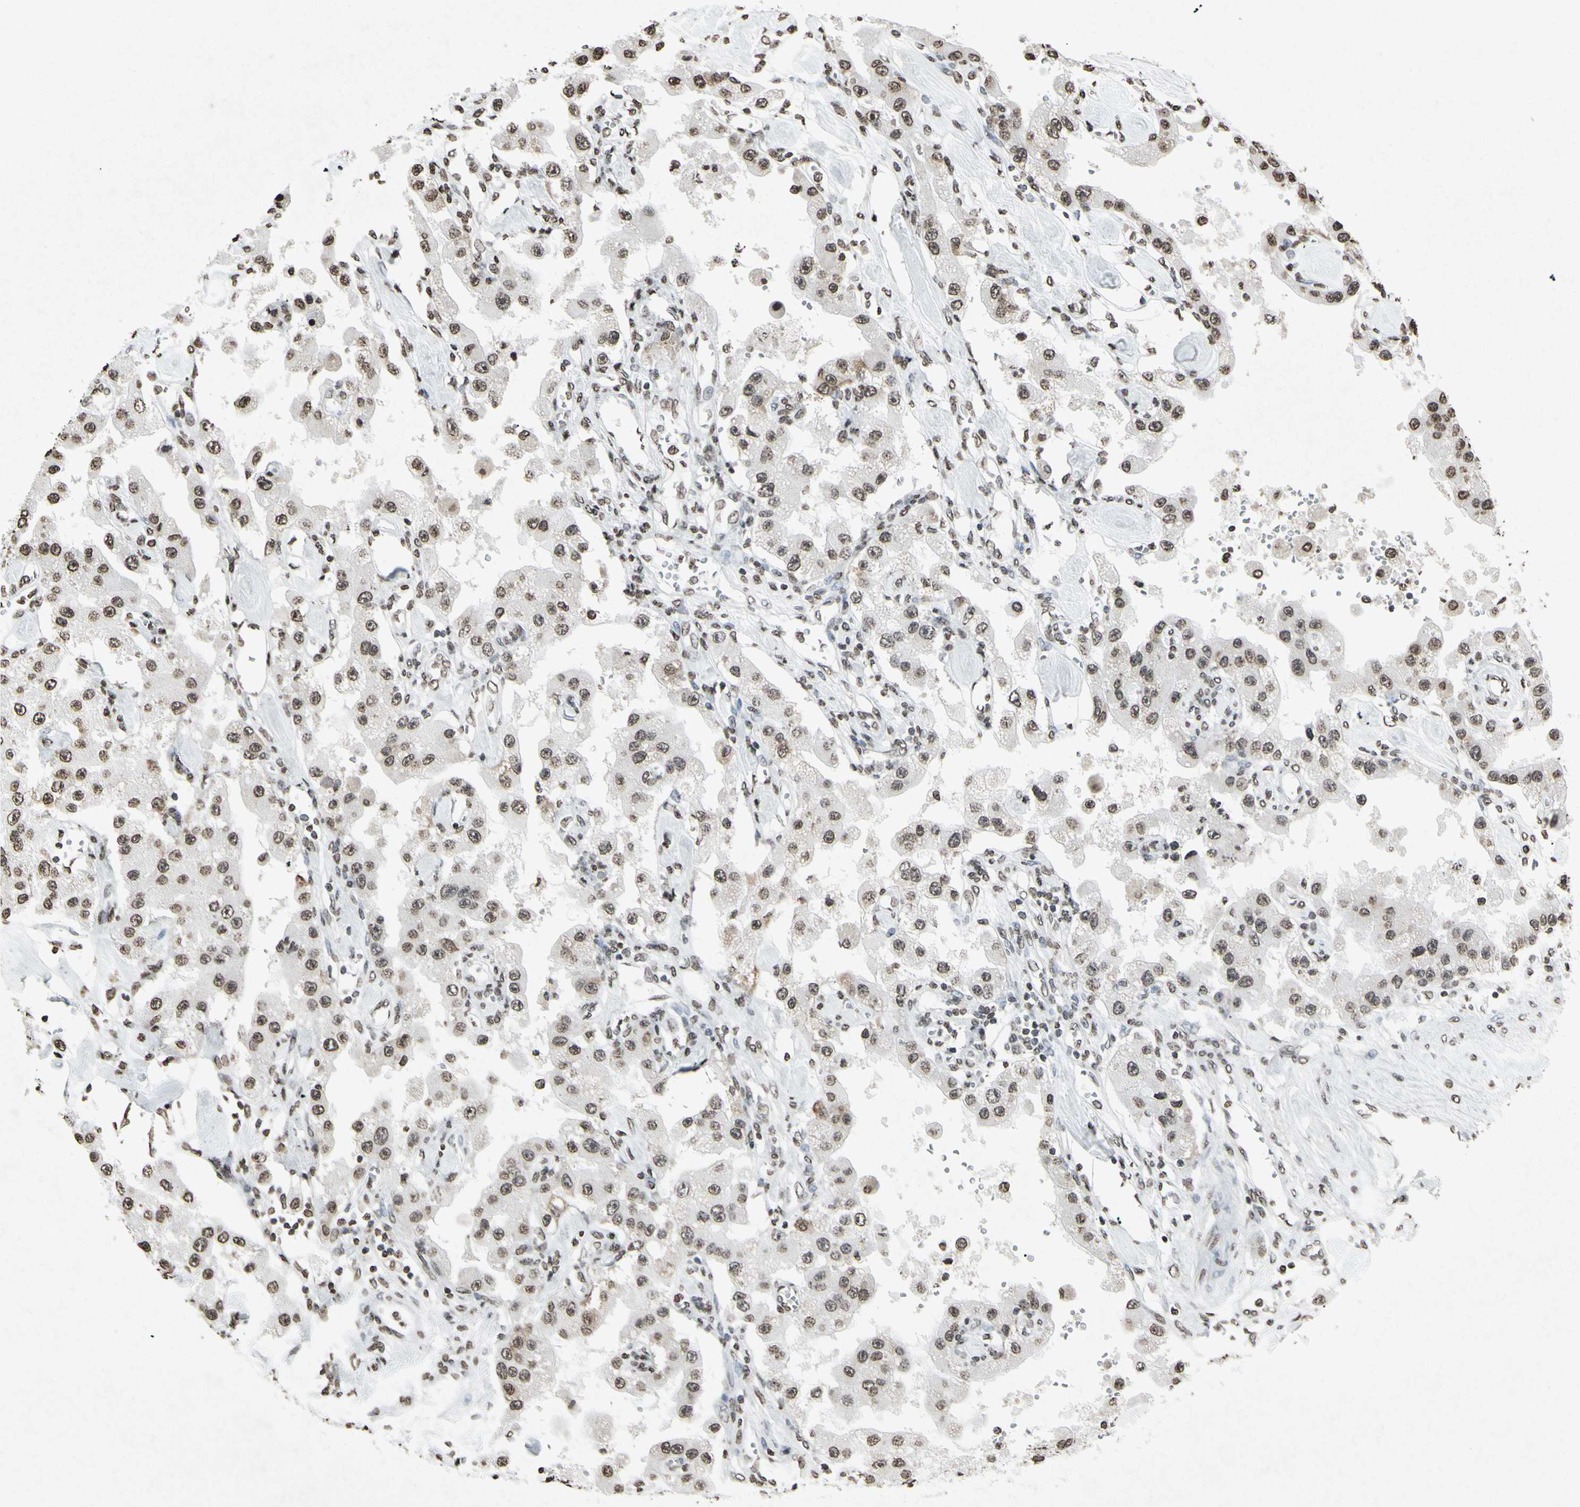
{"staining": {"intensity": "weak", "quantity": ">75%", "location": "cytoplasmic/membranous,nuclear"}, "tissue": "carcinoid", "cell_type": "Tumor cells", "image_type": "cancer", "snomed": [{"axis": "morphology", "description": "Carcinoid, malignant, NOS"}, {"axis": "topography", "description": "Pancreas"}], "caption": "A high-resolution image shows immunohistochemistry (IHC) staining of carcinoid, which demonstrates weak cytoplasmic/membranous and nuclear expression in about >75% of tumor cells.", "gene": "CD79B", "patient": {"sex": "male", "age": 41}}